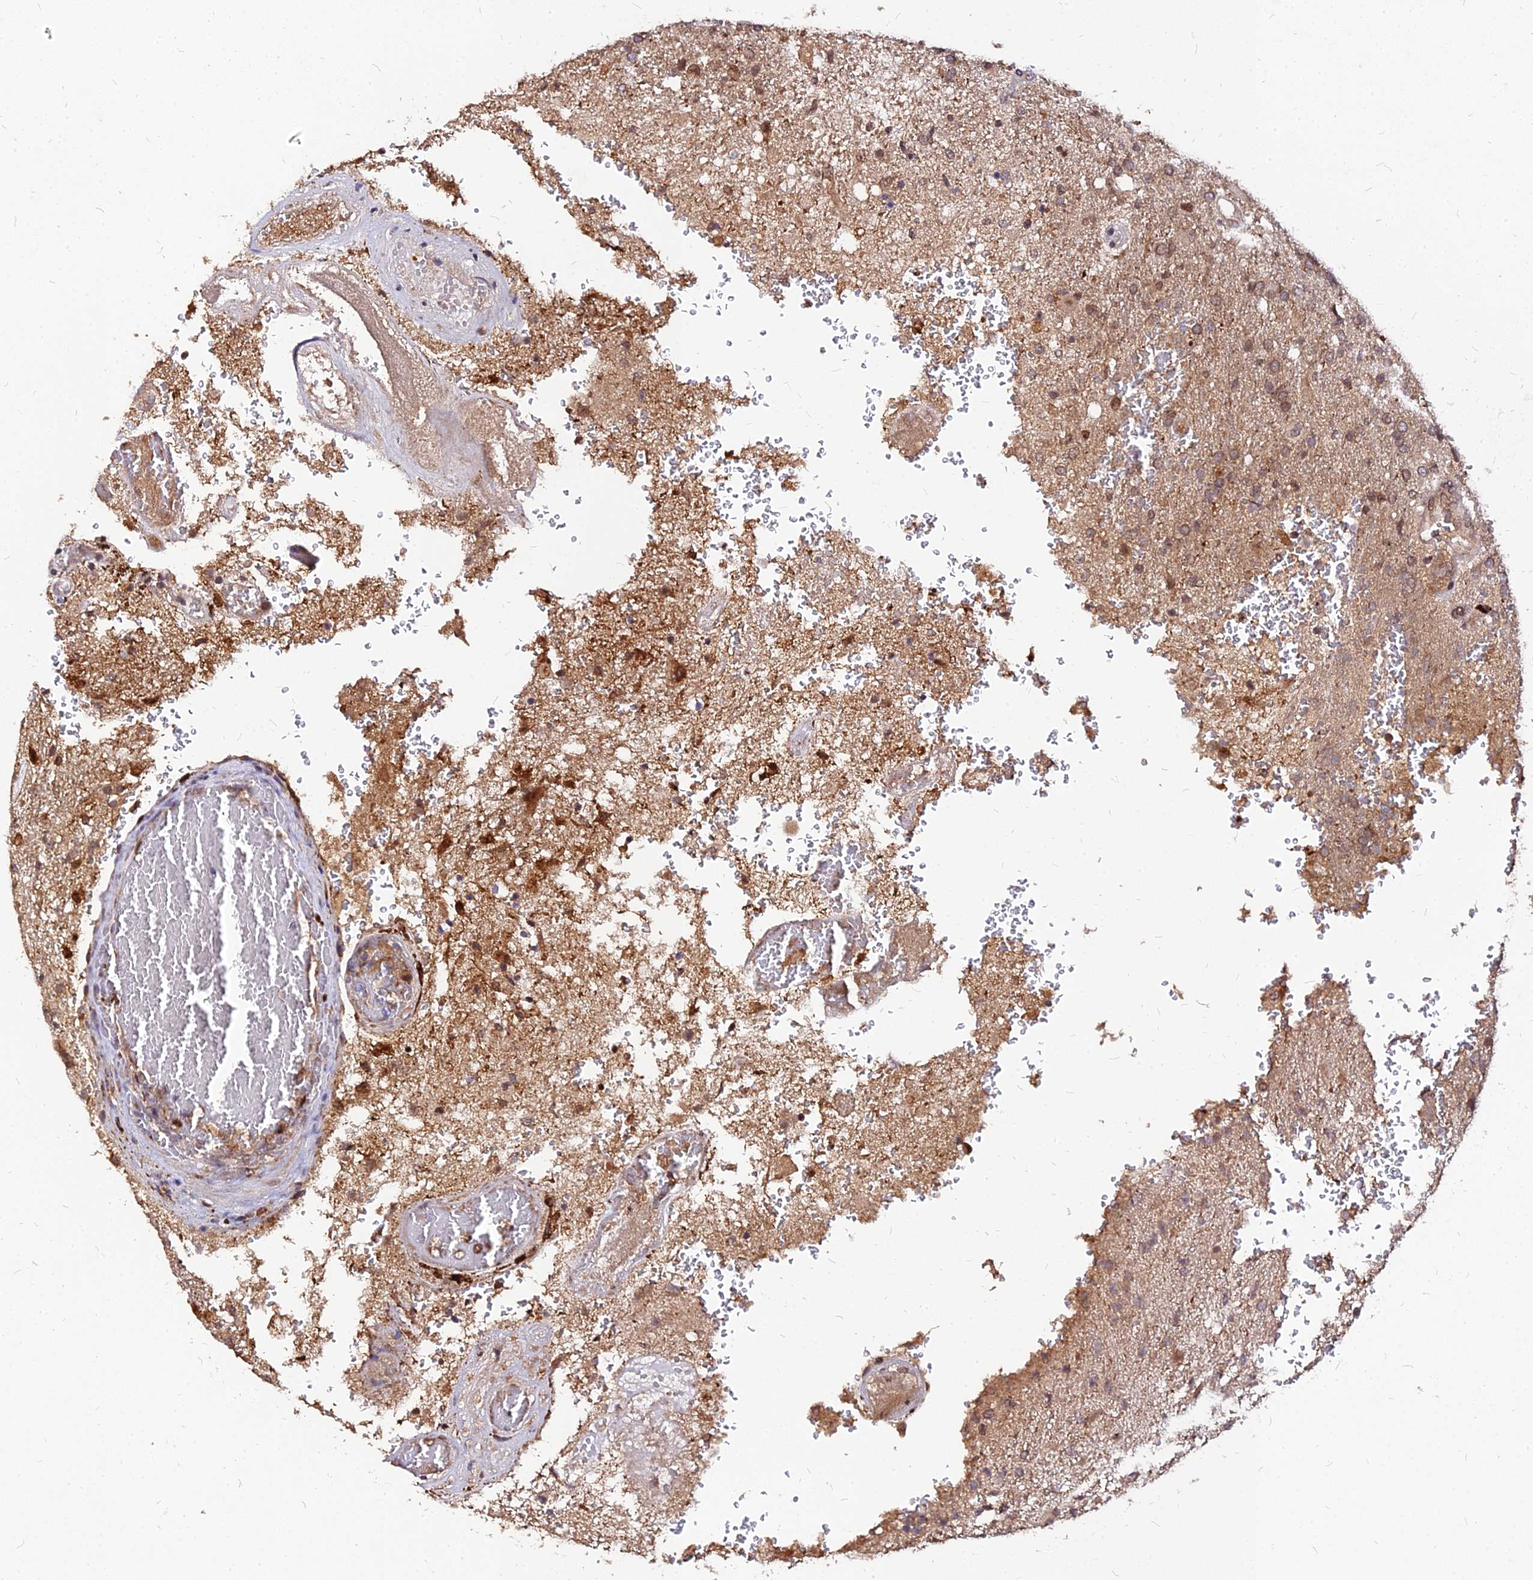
{"staining": {"intensity": "moderate", "quantity": ">75%", "location": "cytoplasmic/membranous"}, "tissue": "glioma", "cell_type": "Tumor cells", "image_type": "cancer", "snomed": [{"axis": "morphology", "description": "Glioma, malignant, High grade"}, {"axis": "topography", "description": "Brain"}], "caption": "Moderate cytoplasmic/membranous staining for a protein is present in approximately >75% of tumor cells of malignant glioma (high-grade) using immunohistochemistry.", "gene": "PDE4D", "patient": {"sex": "female", "age": 74}}